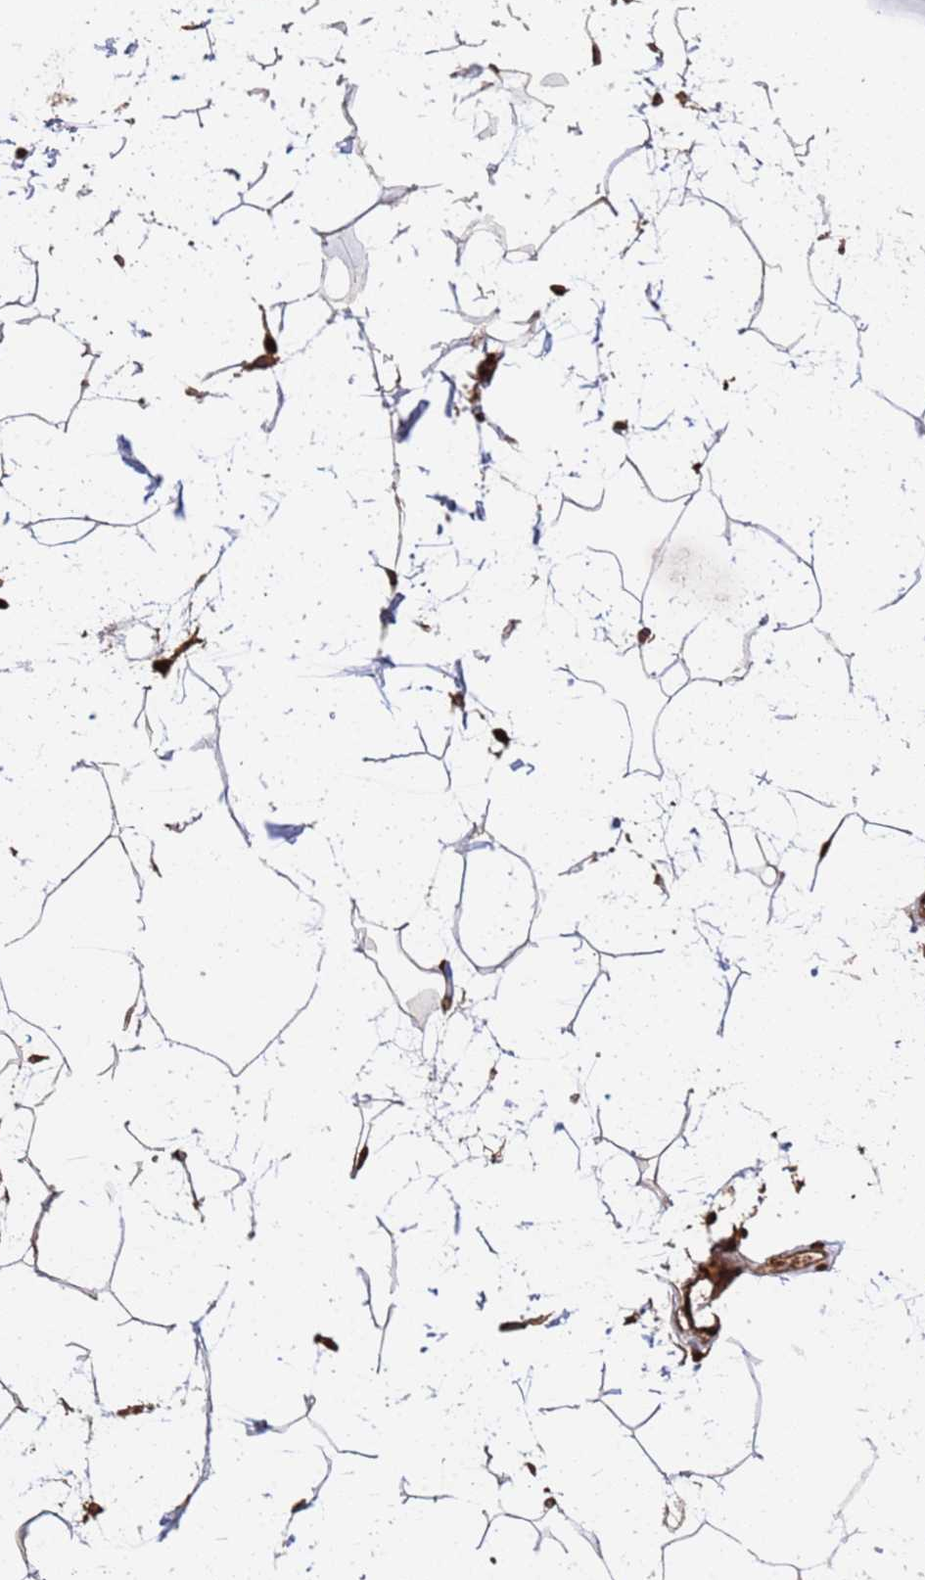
{"staining": {"intensity": "strong", "quantity": "25%-75%", "location": "cytoplasmic/membranous,nuclear"}, "tissue": "adipose tissue", "cell_type": "Adipocytes", "image_type": "normal", "snomed": [{"axis": "morphology", "description": "Normal tissue, NOS"}, {"axis": "topography", "description": "Adipose tissue"}], "caption": "Immunohistochemical staining of benign adipose tissue displays high levels of strong cytoplasmic/membranous,nuclear positivity in approximately 25%-75% of adipocytes. (DAB IHC, brown staining for protein, blue staining for nuclei).", "gene": "SUMO2", "patient": {"sex": "female", "age": 37}}